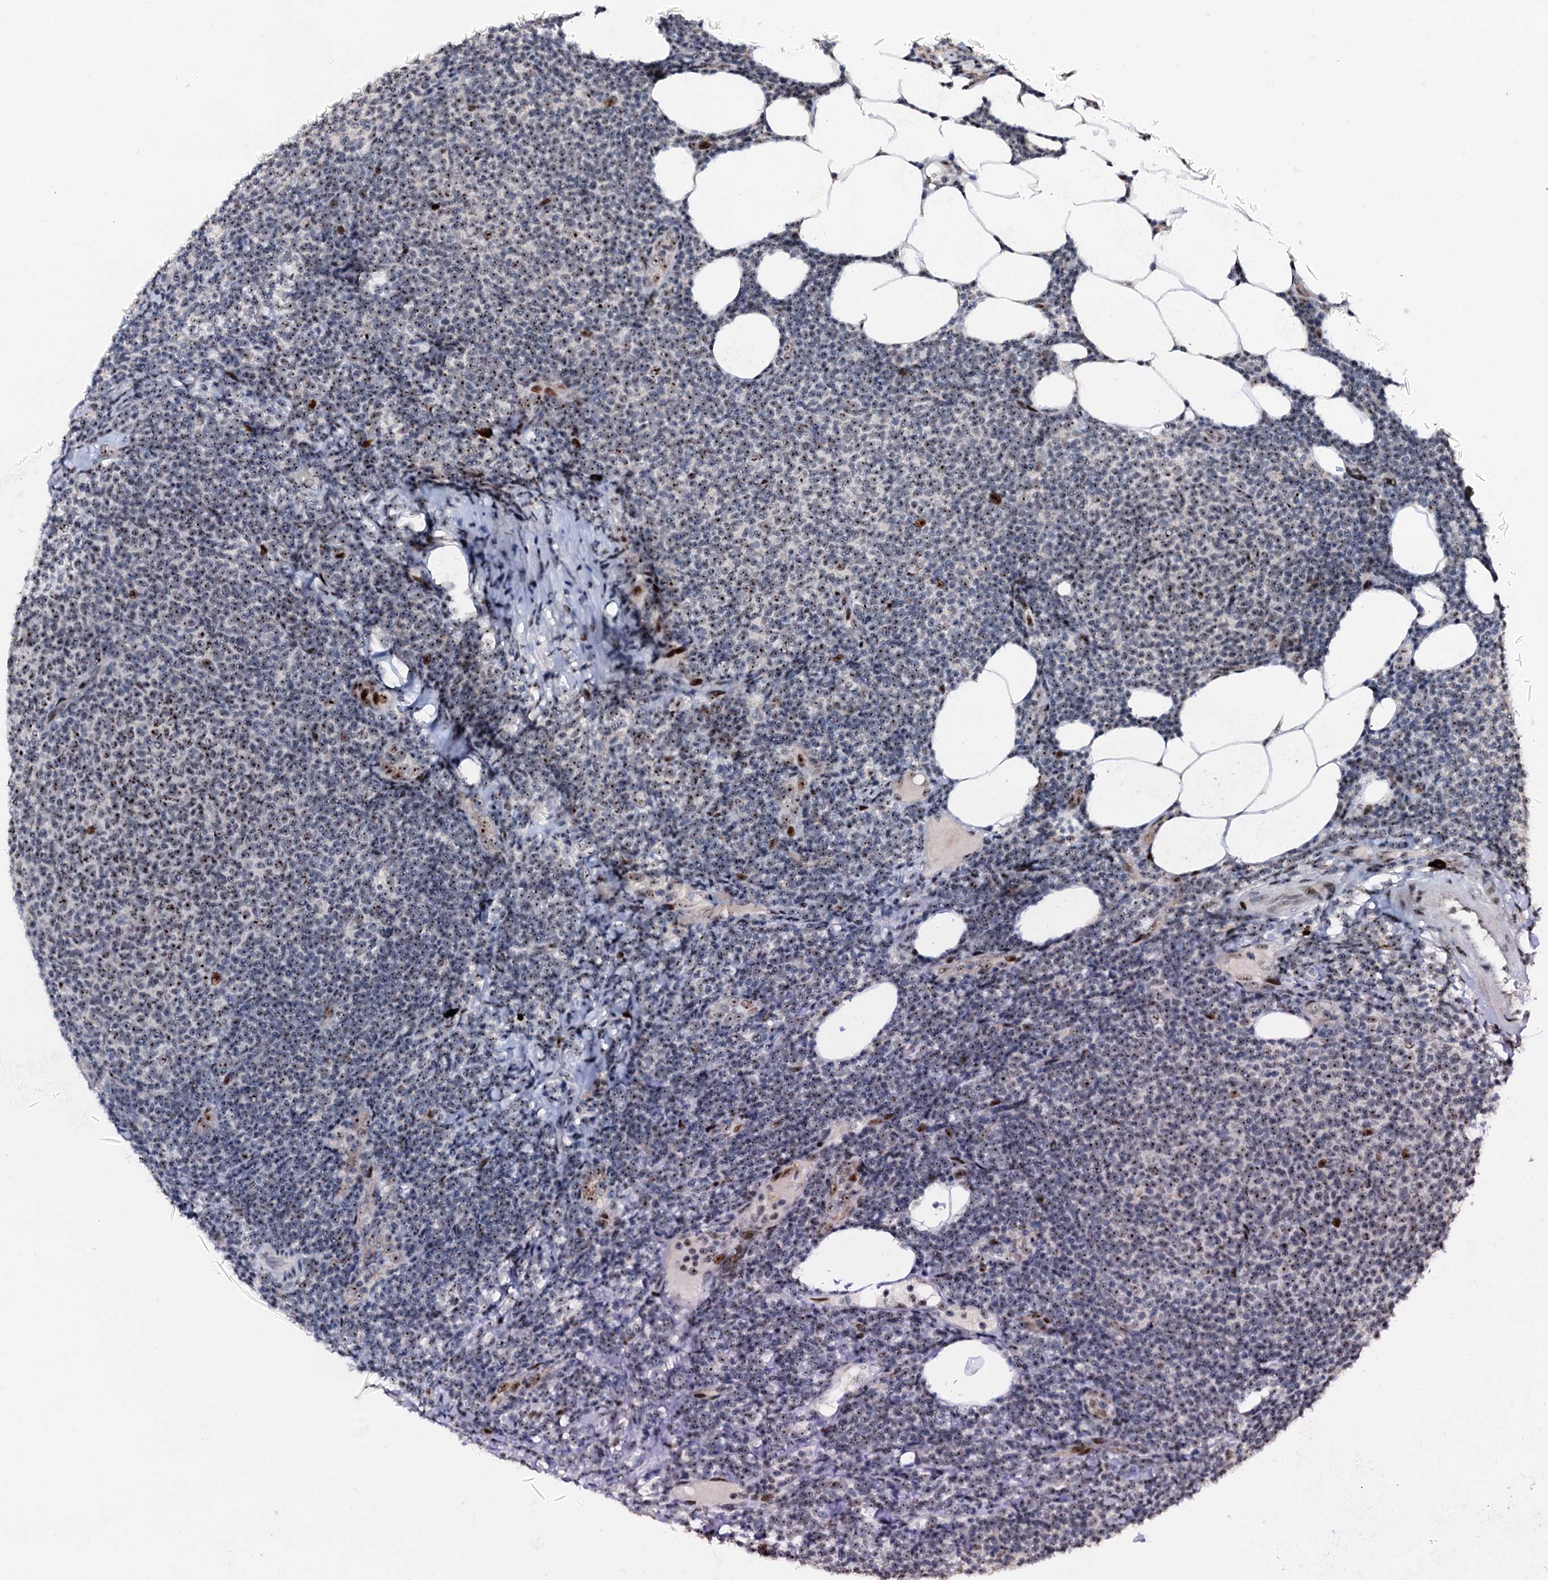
{"staining": {"intensity": "moderate", "quantity": "25%-75%", "location": "nuclear"}, "tissue": "lymphoma", "cell_type": "Tumor cells", "image_type": "cancer", "snomed": [{"axis": "morphology", "description": "Malignant lymphoma, non-Hodgkin's type, Low grade"}, {"axis": "topography", "description": "Lymph node"}], "caption": "Lymphoma tissue shows moderate nuclear staining in approximately 25%-75% of tumor cells", "gene": "NEUROG3", "patient": {"sex": "male", "age": 66}}